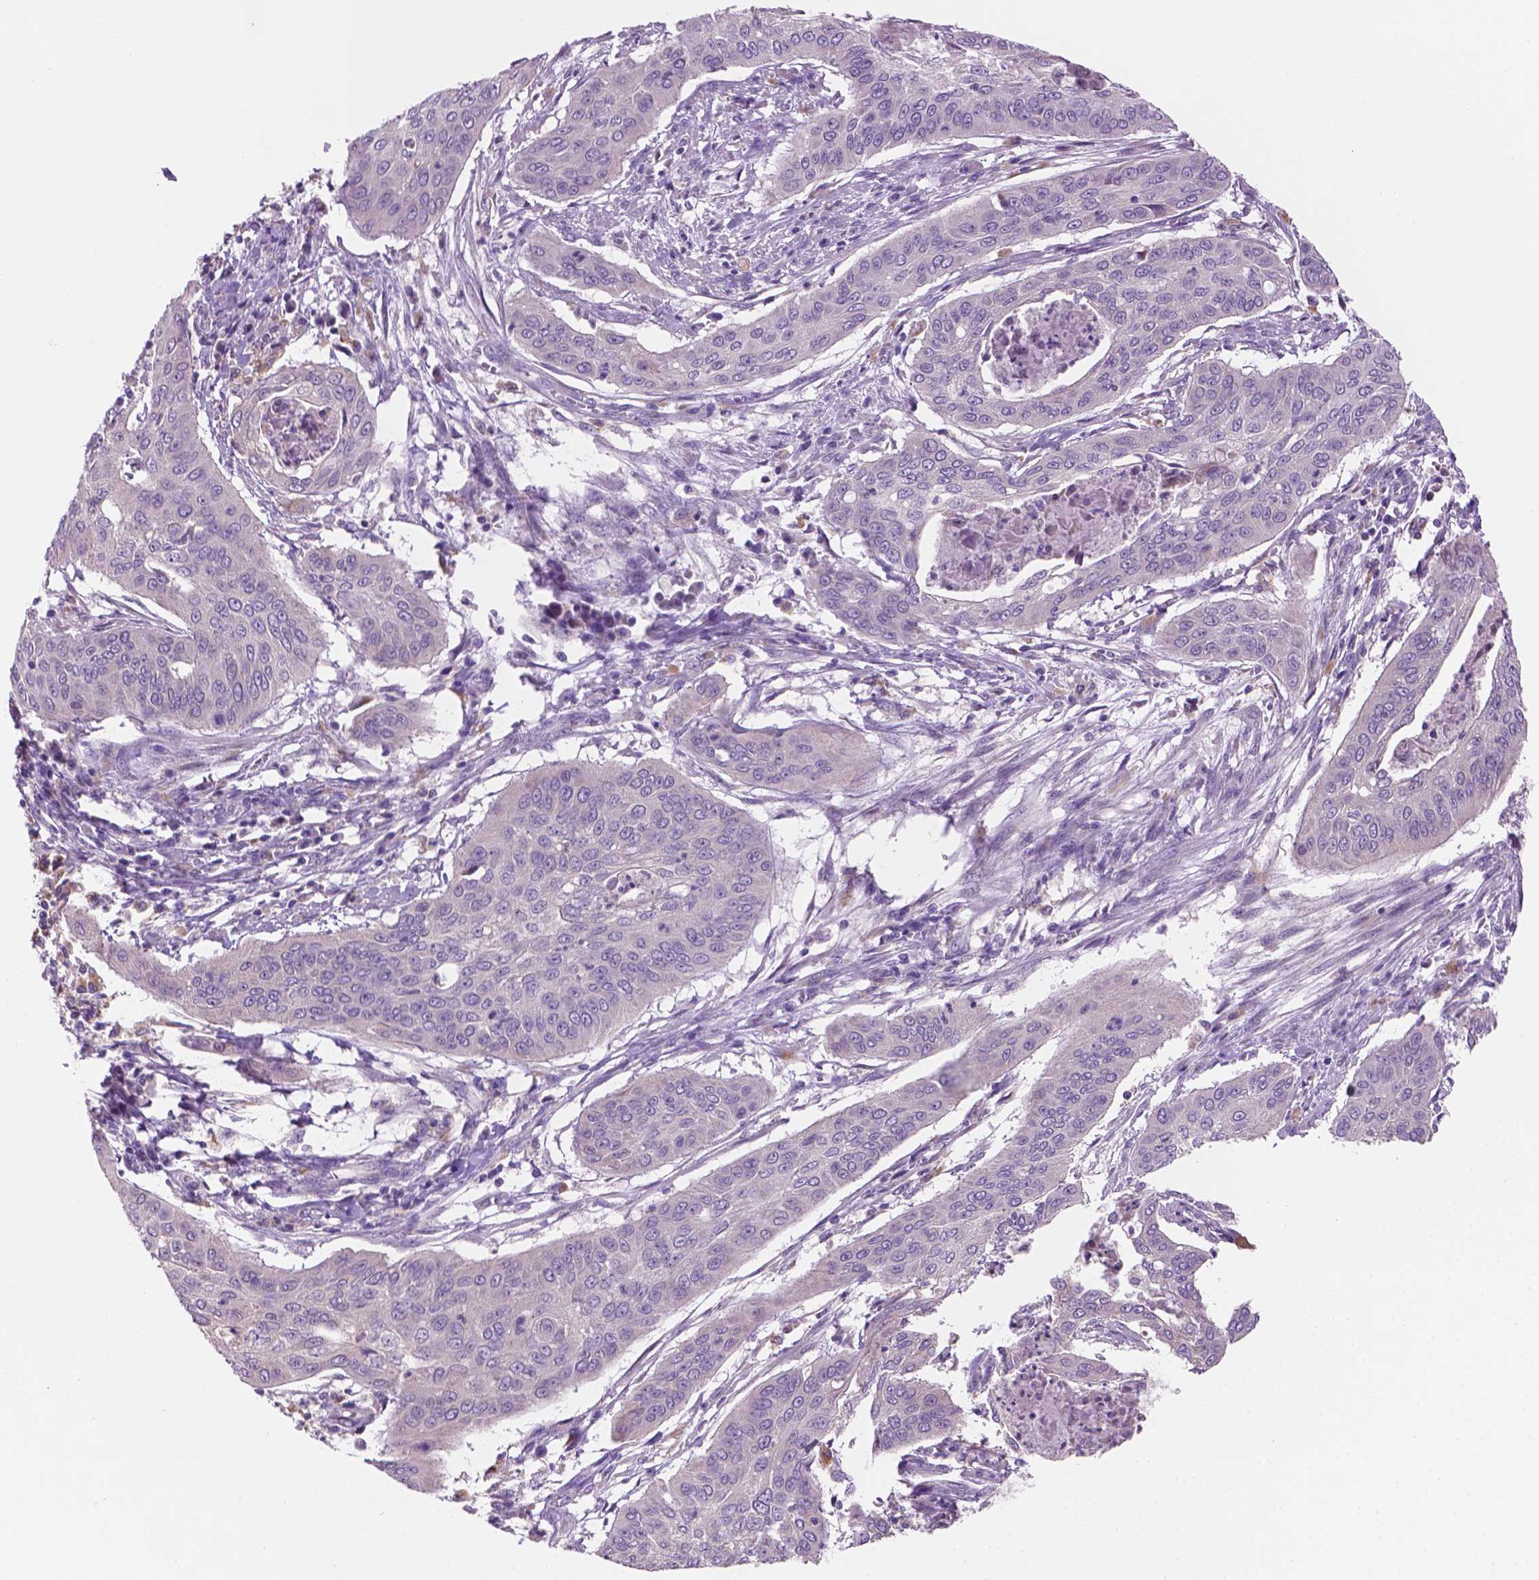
{"staining": {"intensity": "negative", "quantity": "none", "location": "none"}, "tissue": "cervical cancer", "cell_type": "Tumor cells", "image_type": "cancer", "snomed": [{"axis": "morphology", "description": "Squamous cell carcinoma, NOS"}, {"axis": "topography", "description": "Cervix"}], "caption": "Immunohistochemical staining of cervical squamous cell carcinoma exhibits no significant positivity in tumor cells.", "gene": "CDH7", "patient": {"sex": "female", "age": 39}}